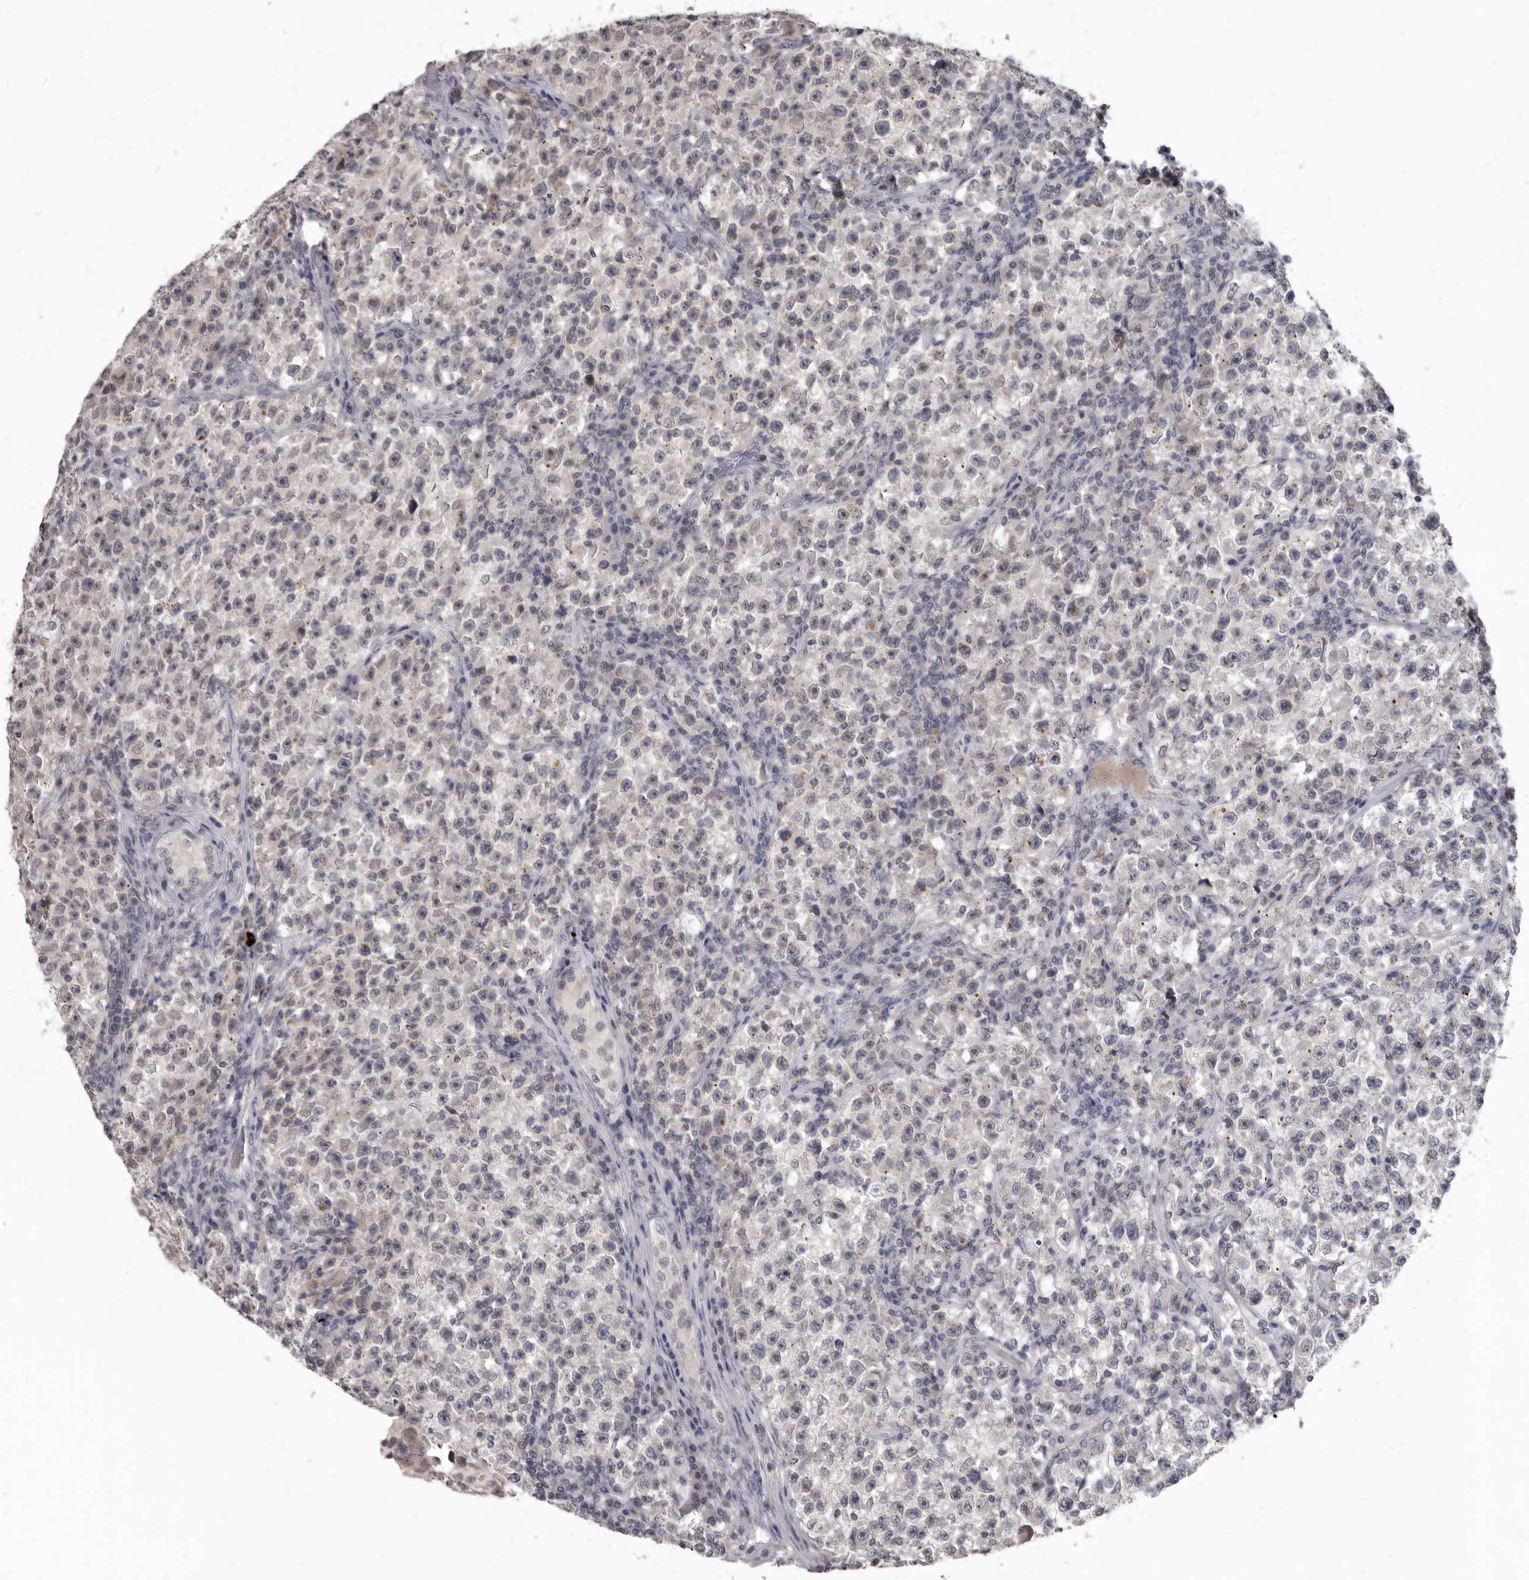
{"staining": {"intensity": "negative", "quantity": "none", "location": "none"}, "tissue": "testis cancer", "cell_type": "Tumor cells", "image_type": "cancer", "snomed": [{"axis": "morphology", "description": "Seminoma, NOS"}, {"axis": "topography", "description": "Testis"}], "caption": "Protein analysis of testis cancer (seminoma) displays no significant positivity in tumor cells.", "gene": "SULT1E1", "patient": {"sex": "male", "age": 22}}